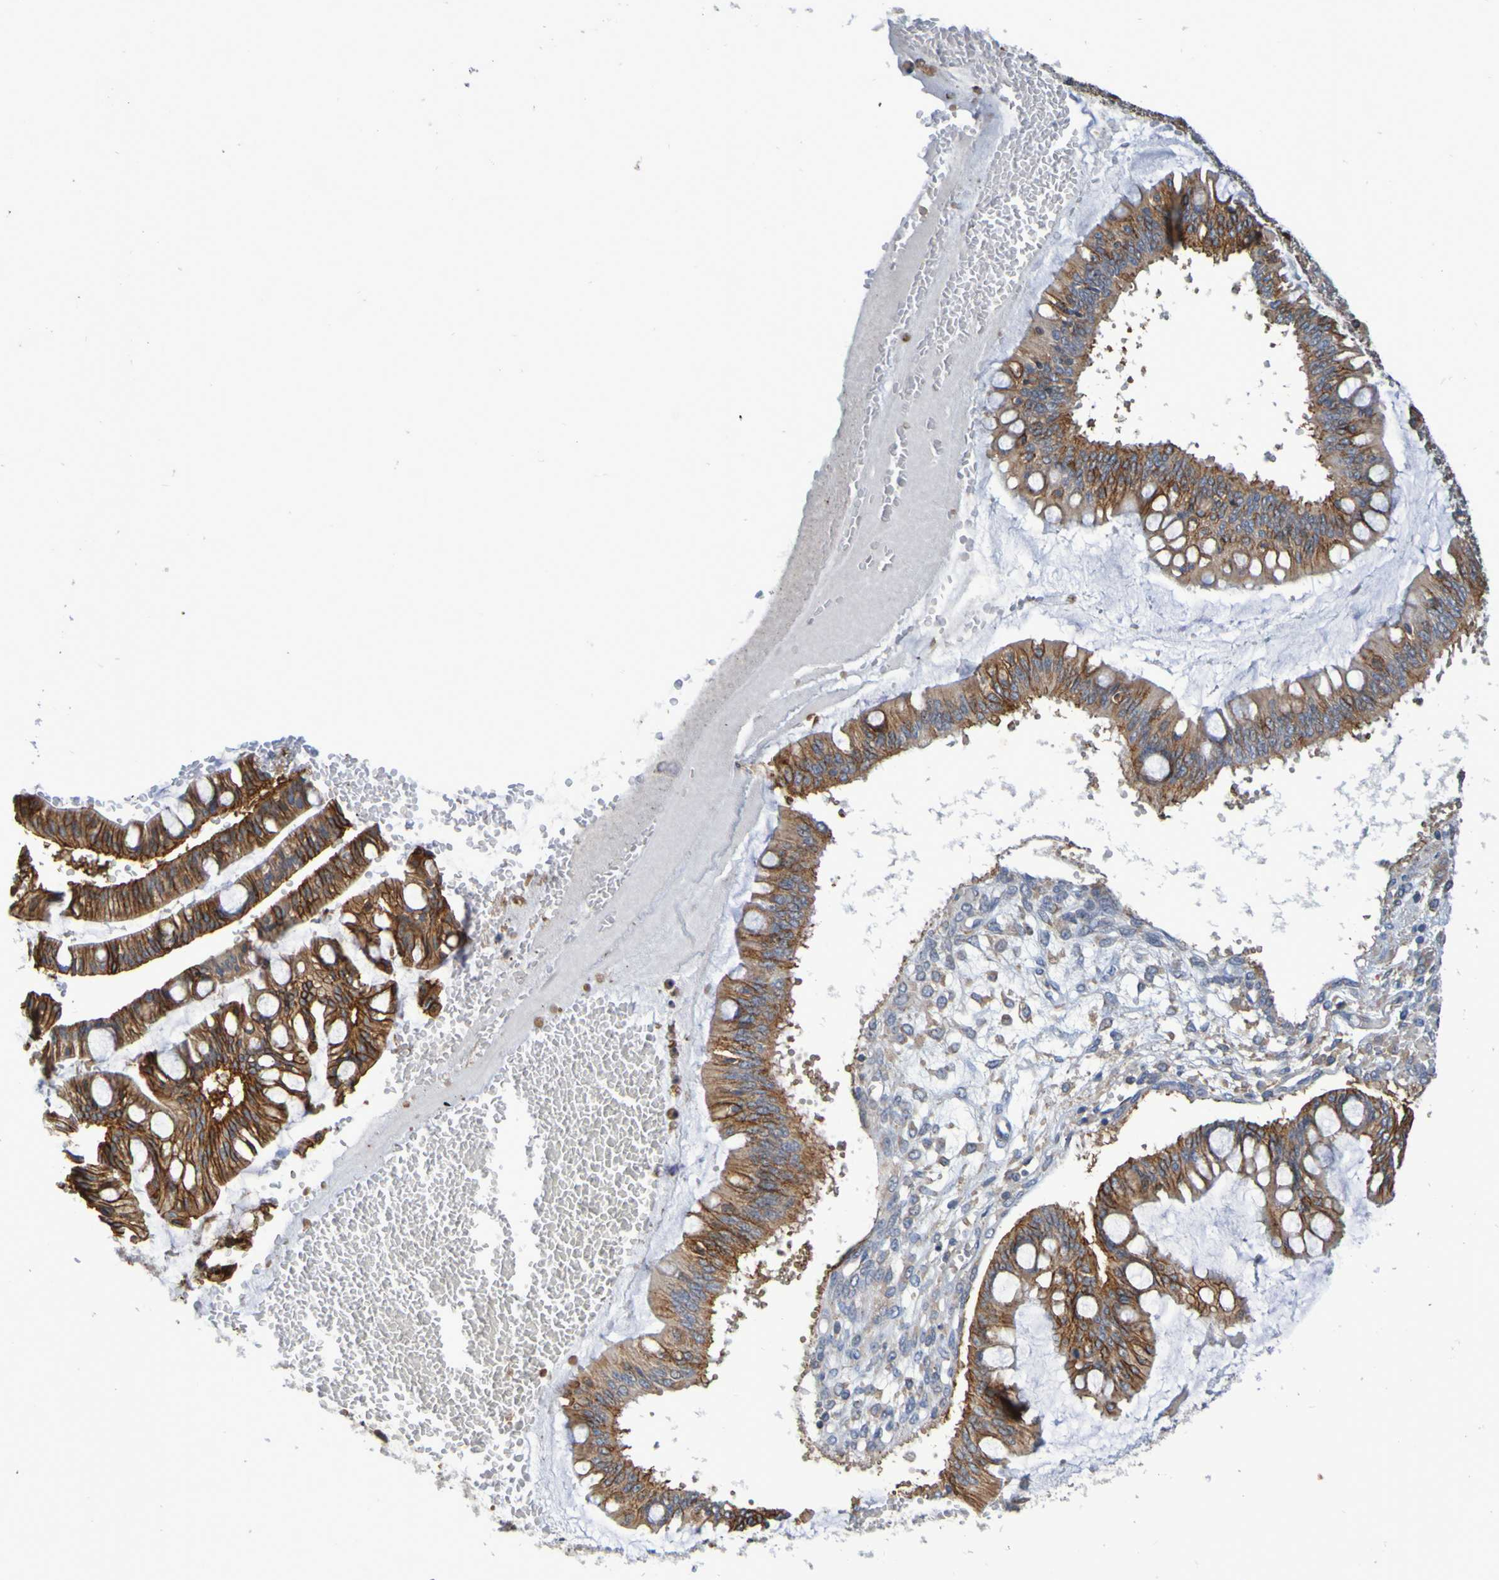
{"staining": {"intensity": "strong", "quantity": ">75%", "location": "cytoplasmic/membranous"}, "tissue": "ovarian cancer", "cell_type": "Tumor cells", "image_type": "cancer", "snomed": [{"axis": "morphology", "description": "Cystadenocarcinoma, mucinous, NOS"}, {"axis": "topography", "description": "Ovary"}], "caption": "Protein staining by IHC exhibits strong cytoplasmic/membranous expression in about >75% of tumor cells in mucinous cystadenocarcinoma (ovarian). The staining was performed using DAB (3,3'-diaminobenzidine) to visualize the protein expression in brown, while the nuclei were stained in blue with hematoxylin (Magnification: 20x).", "gene": "CLDN18", "patient": {"sex": "female", "age": 73}}